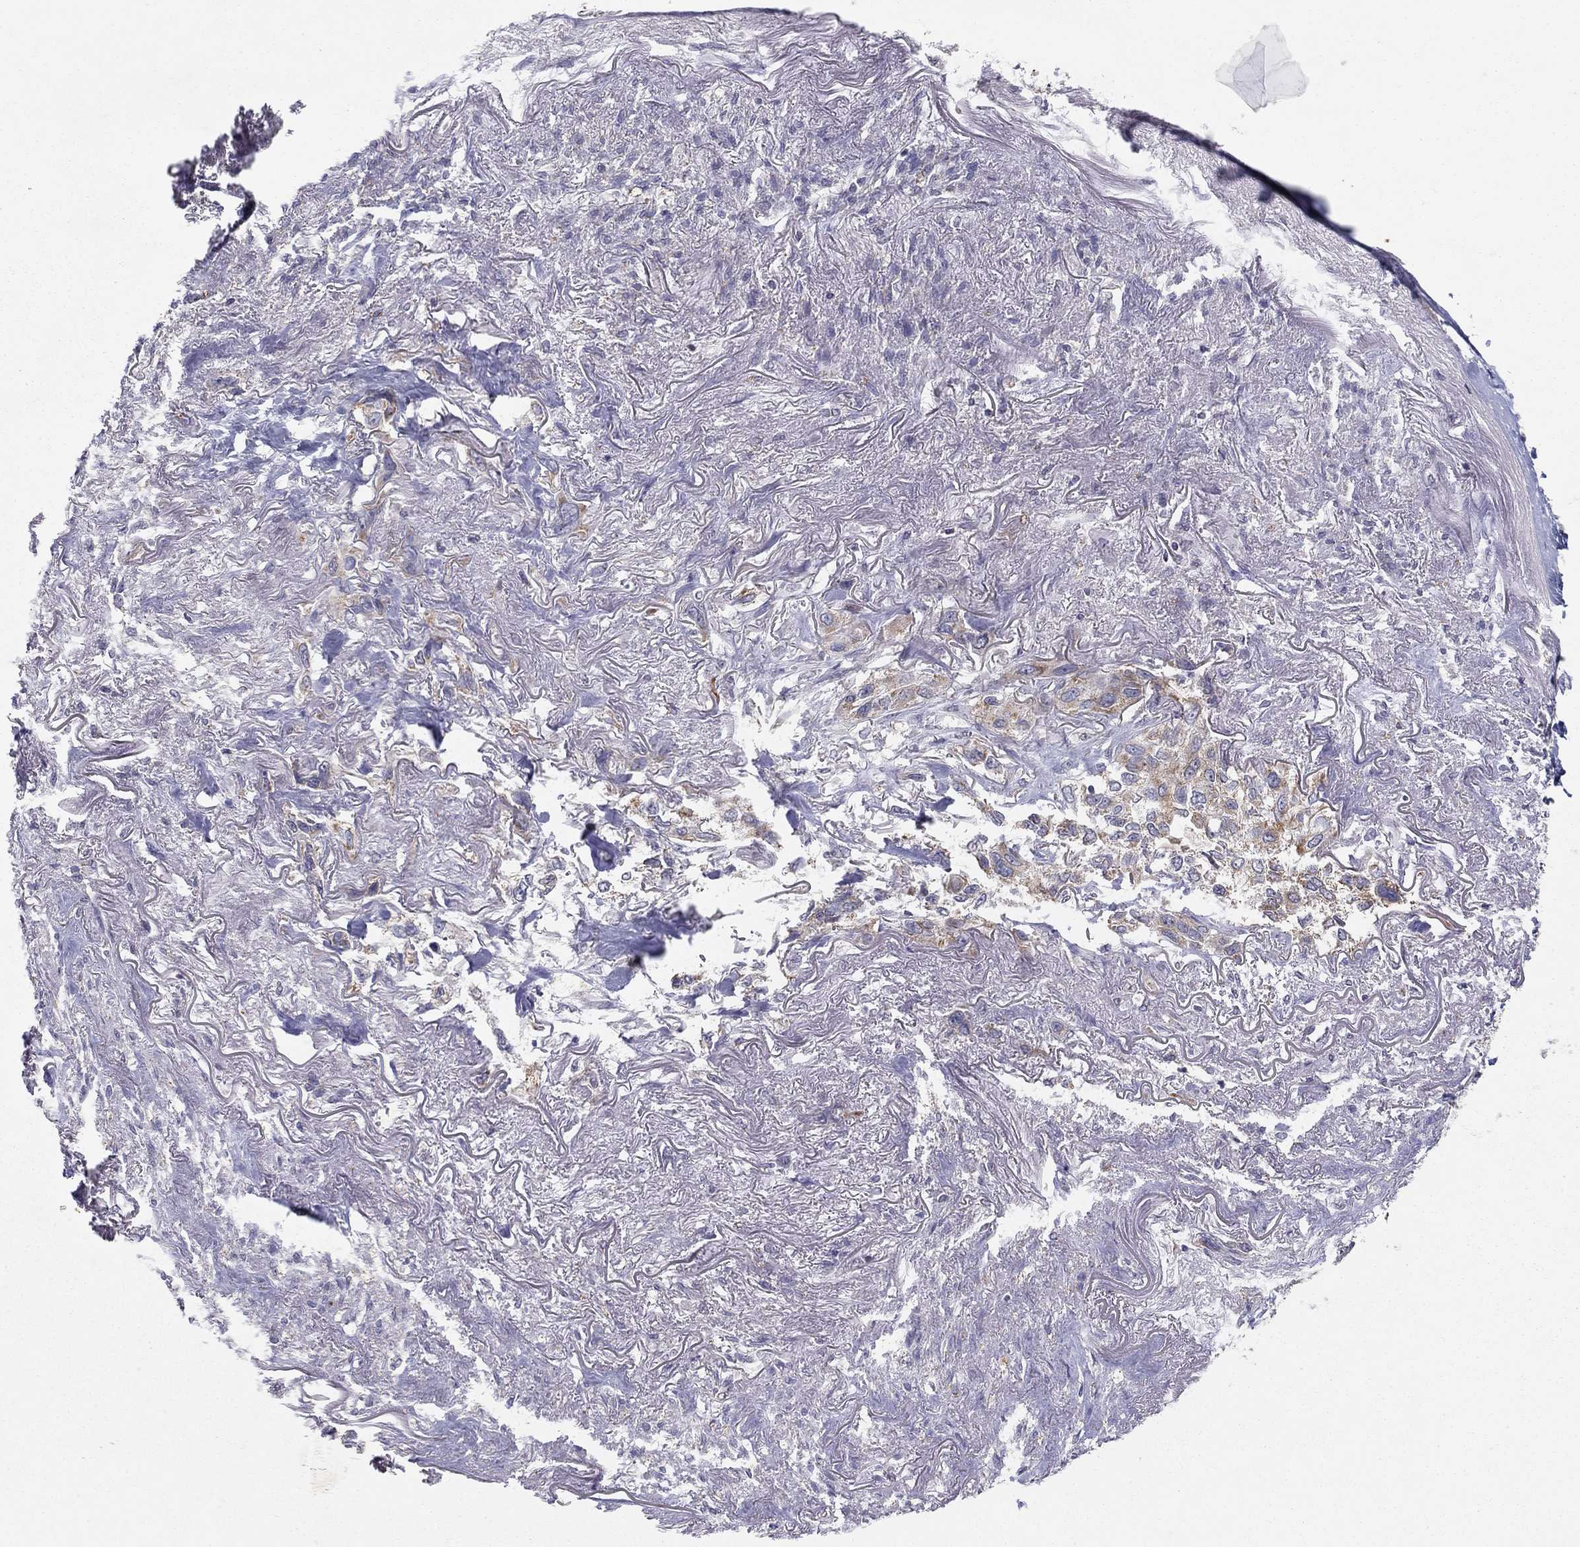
{"staining": {"intensity": "moderate", "quantity": "25%-75%", "location": "cytoplasmic/membranous"}, "tissue": "lung cancer", "cell_type": "Tumor cells", "image_type": "cancer", "snomed": [{"axis": "morphology", "description": "Squamous cell carcinoma, NOS"}, {"axis": "topography", "description": "Lung"}], "caption": "Immunohistochemistry histopathology image of neoplastic tissue: lung cancer stained using immunohistochemistry displays medium levels of moderate protein expression localized specifically in the cytoplasmic/membranous of tumor cells, appearing as a cytoplasmic/membranous brown color.", "gene": "CRACDL", "patient": {"sex": "female", "age": 70}}